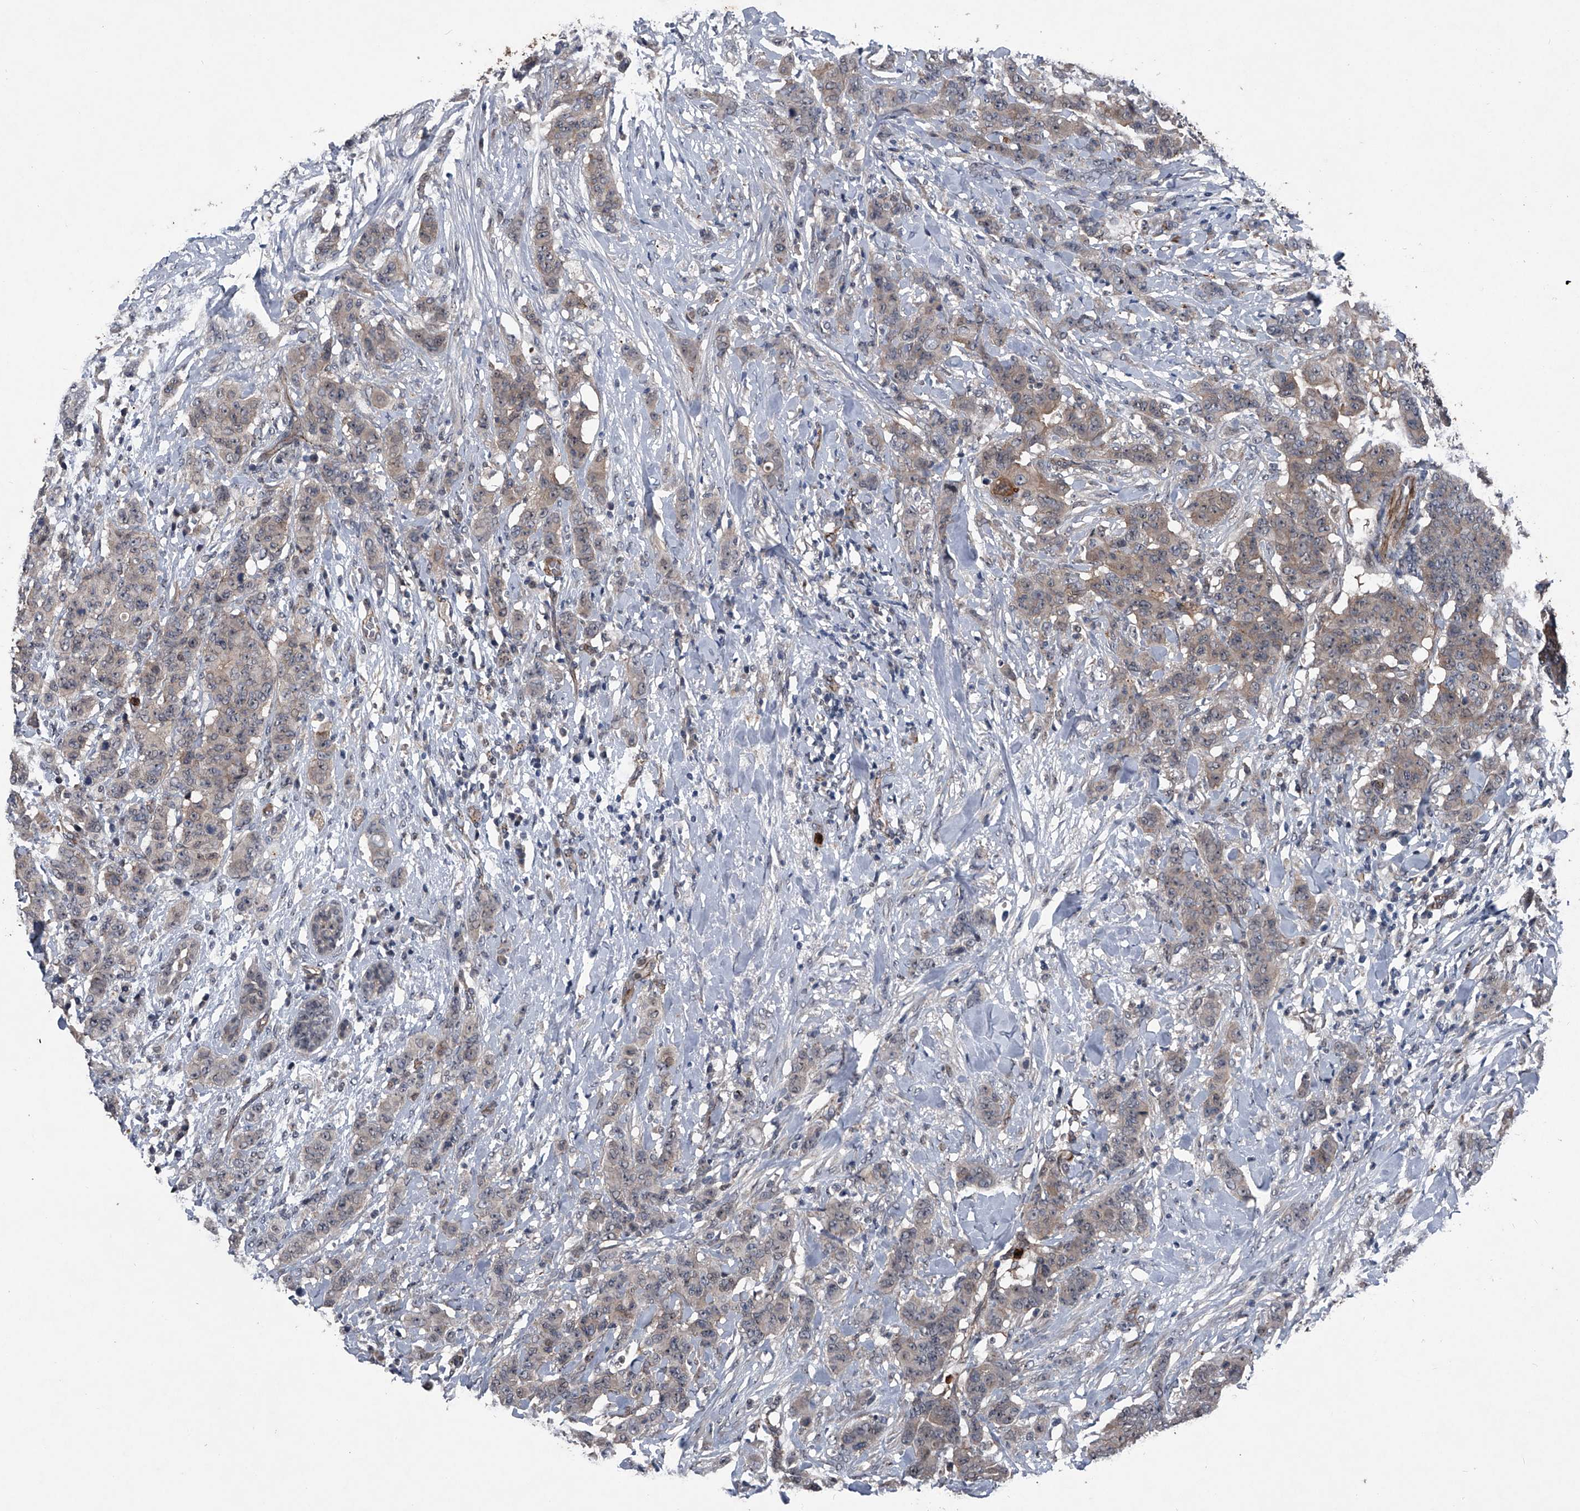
{"staining": {"intensity": "weak", "quantity": "25%-75%", "location": "cytoplasmic/membranous"}, "tissue": "breast cancer", "cell_type": "Tumor cells", "image_type": "cancer", "snomed": [{"axis": "morphology", "description": "Duct carcinoma"}, {"axis": "topography", "description": "Breast"}], "caption": "A low amount of weak cytoplasmic/membranous expression is identified in about 25%-75% of tumor cells in breast cancer (infiltrating ductal carcinoma) tissue.", "gene": "MAPKAP1", "patient": {"sex": "female", "age": 40}}